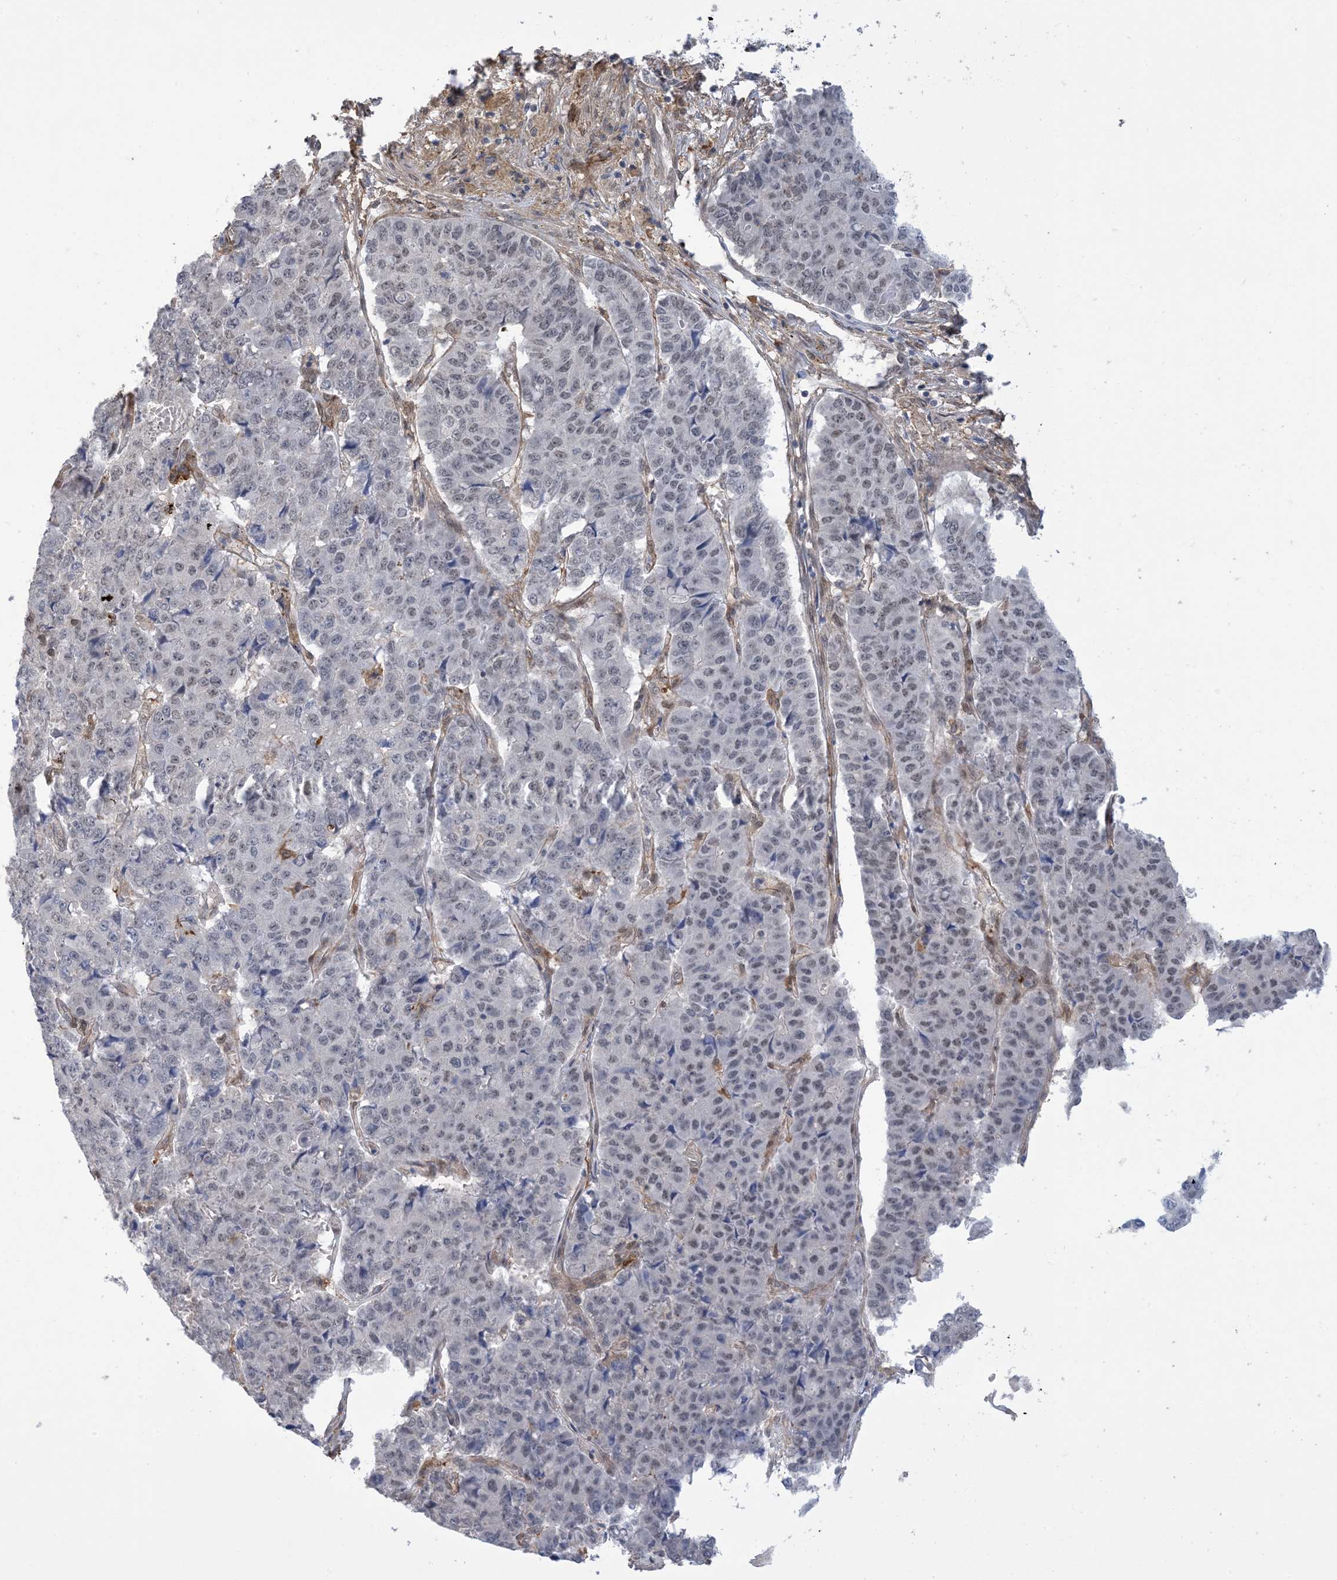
{"staining": {"intensity": "negative", "quantity": "none", "location": "none"}, "tissue": "pancreatic cancer", "cell_type": "Tumor cells", "image_type": "cancer", "snomed": [{"axis": "morphology", "description": "Adenocarcinoma, NOS"}, {"axis": "topography", "description": "Pancreas"}], "caption": "DAB (3,3'-diaminobenzidine) immunohistochemical staining of human pancreatic cancer (adenocarcinoma) exhibits no significant staining in tumor cells.", "gene": "ZNF8", "patient": {"sex": "male", "age": 50}}